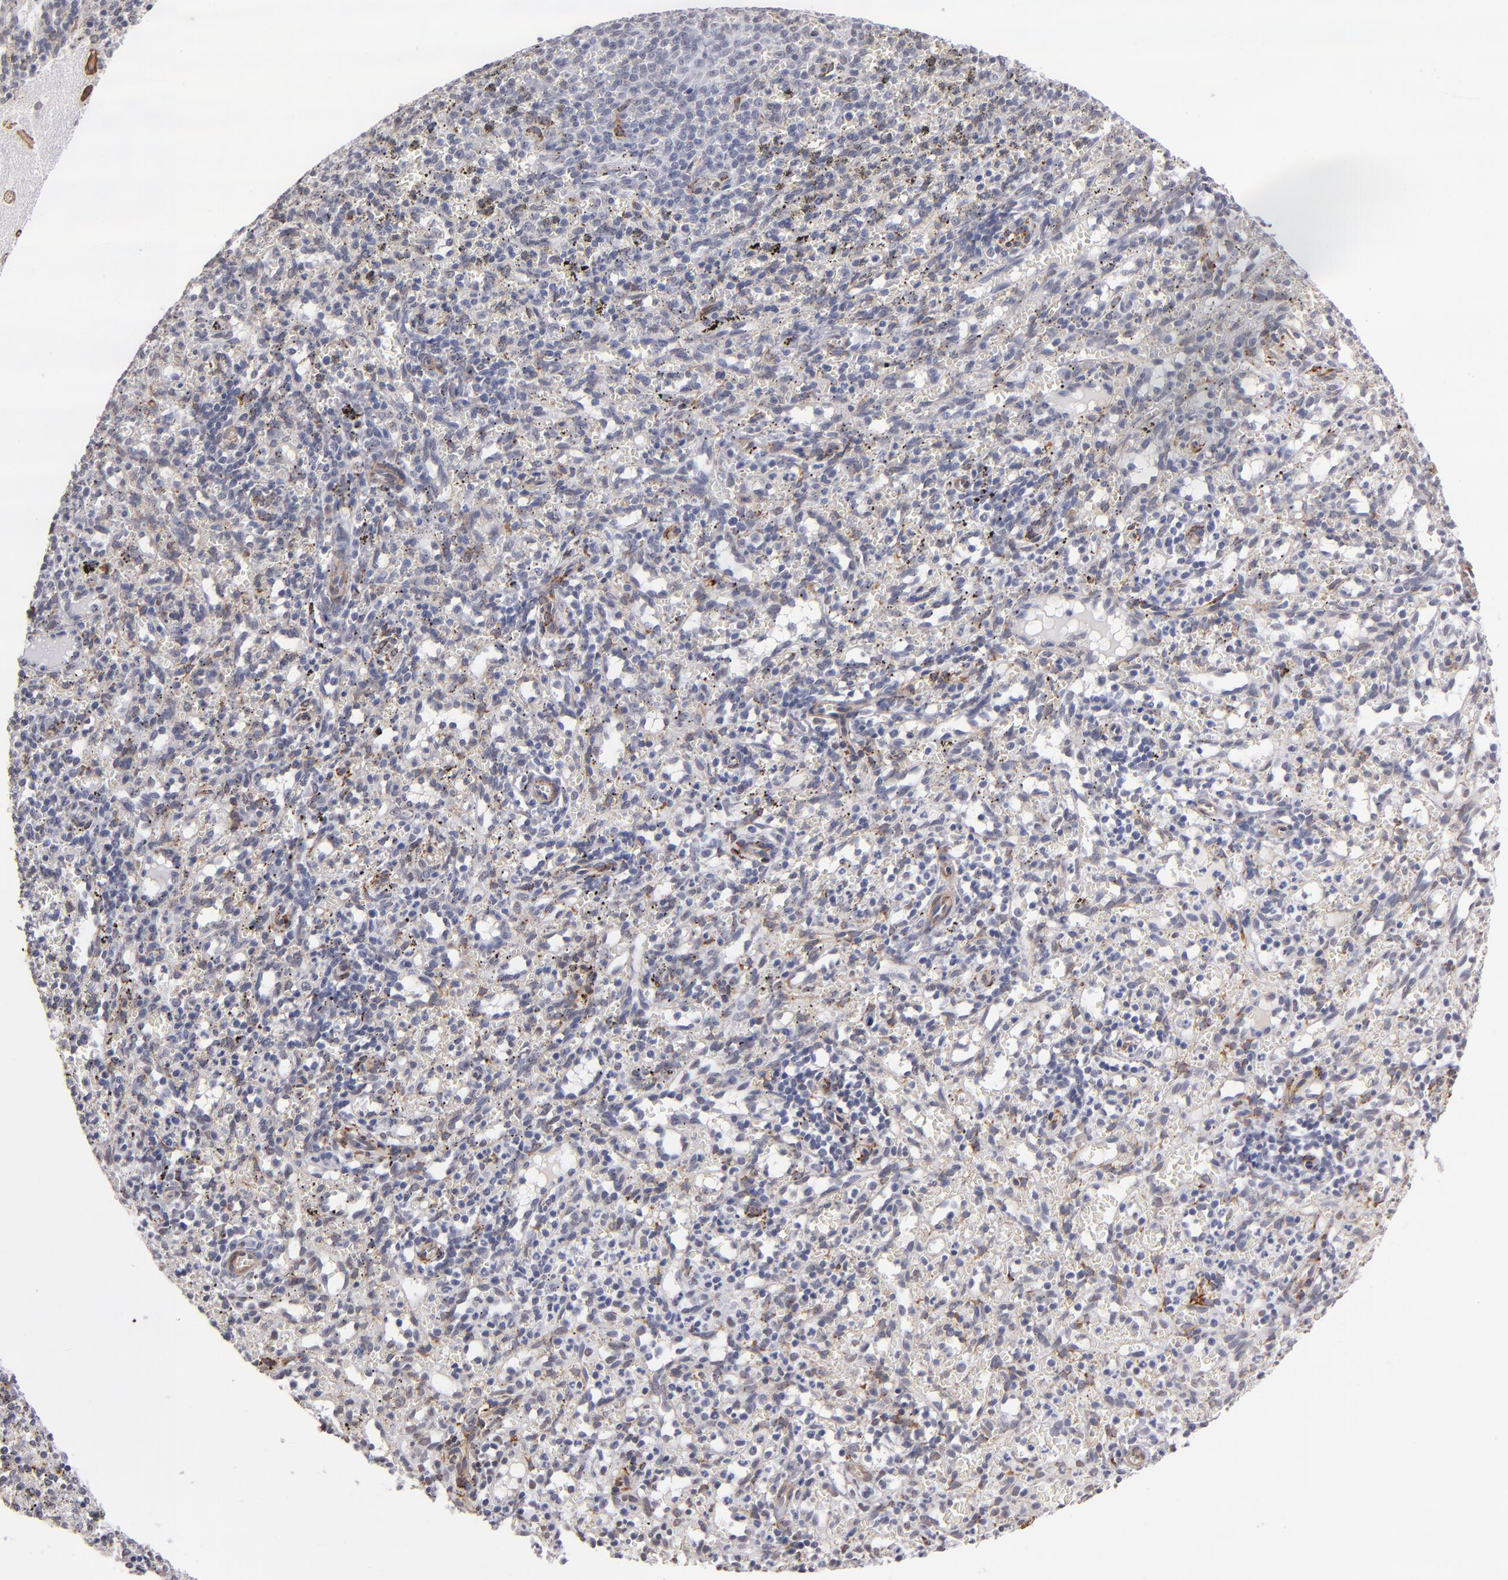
{"staining": {"intensity": "weak", "quantity": "25%-75%", "location": "cytoplasmic/membranous"}, "tissue": "spleen", "cell_type": "Cells in red pulp", "image_type": "normal", "snomed": [{"axis": "morphology", "description": "Normal tissue, NOS"}, {"axis": "topography", "description": "Spleen"}], "caption": "An immunohistochemistry (IHC) micrograph of unremarkable tissue is shown. Protein staining in brown labels weak cytoplasmic/membranous positivity in spleen within cells in red pulp. (DAB IHC with brightfield microscopy, high magnification).", "gene": "LAMC1", "patient": {"sex": "female", "age": 10}}